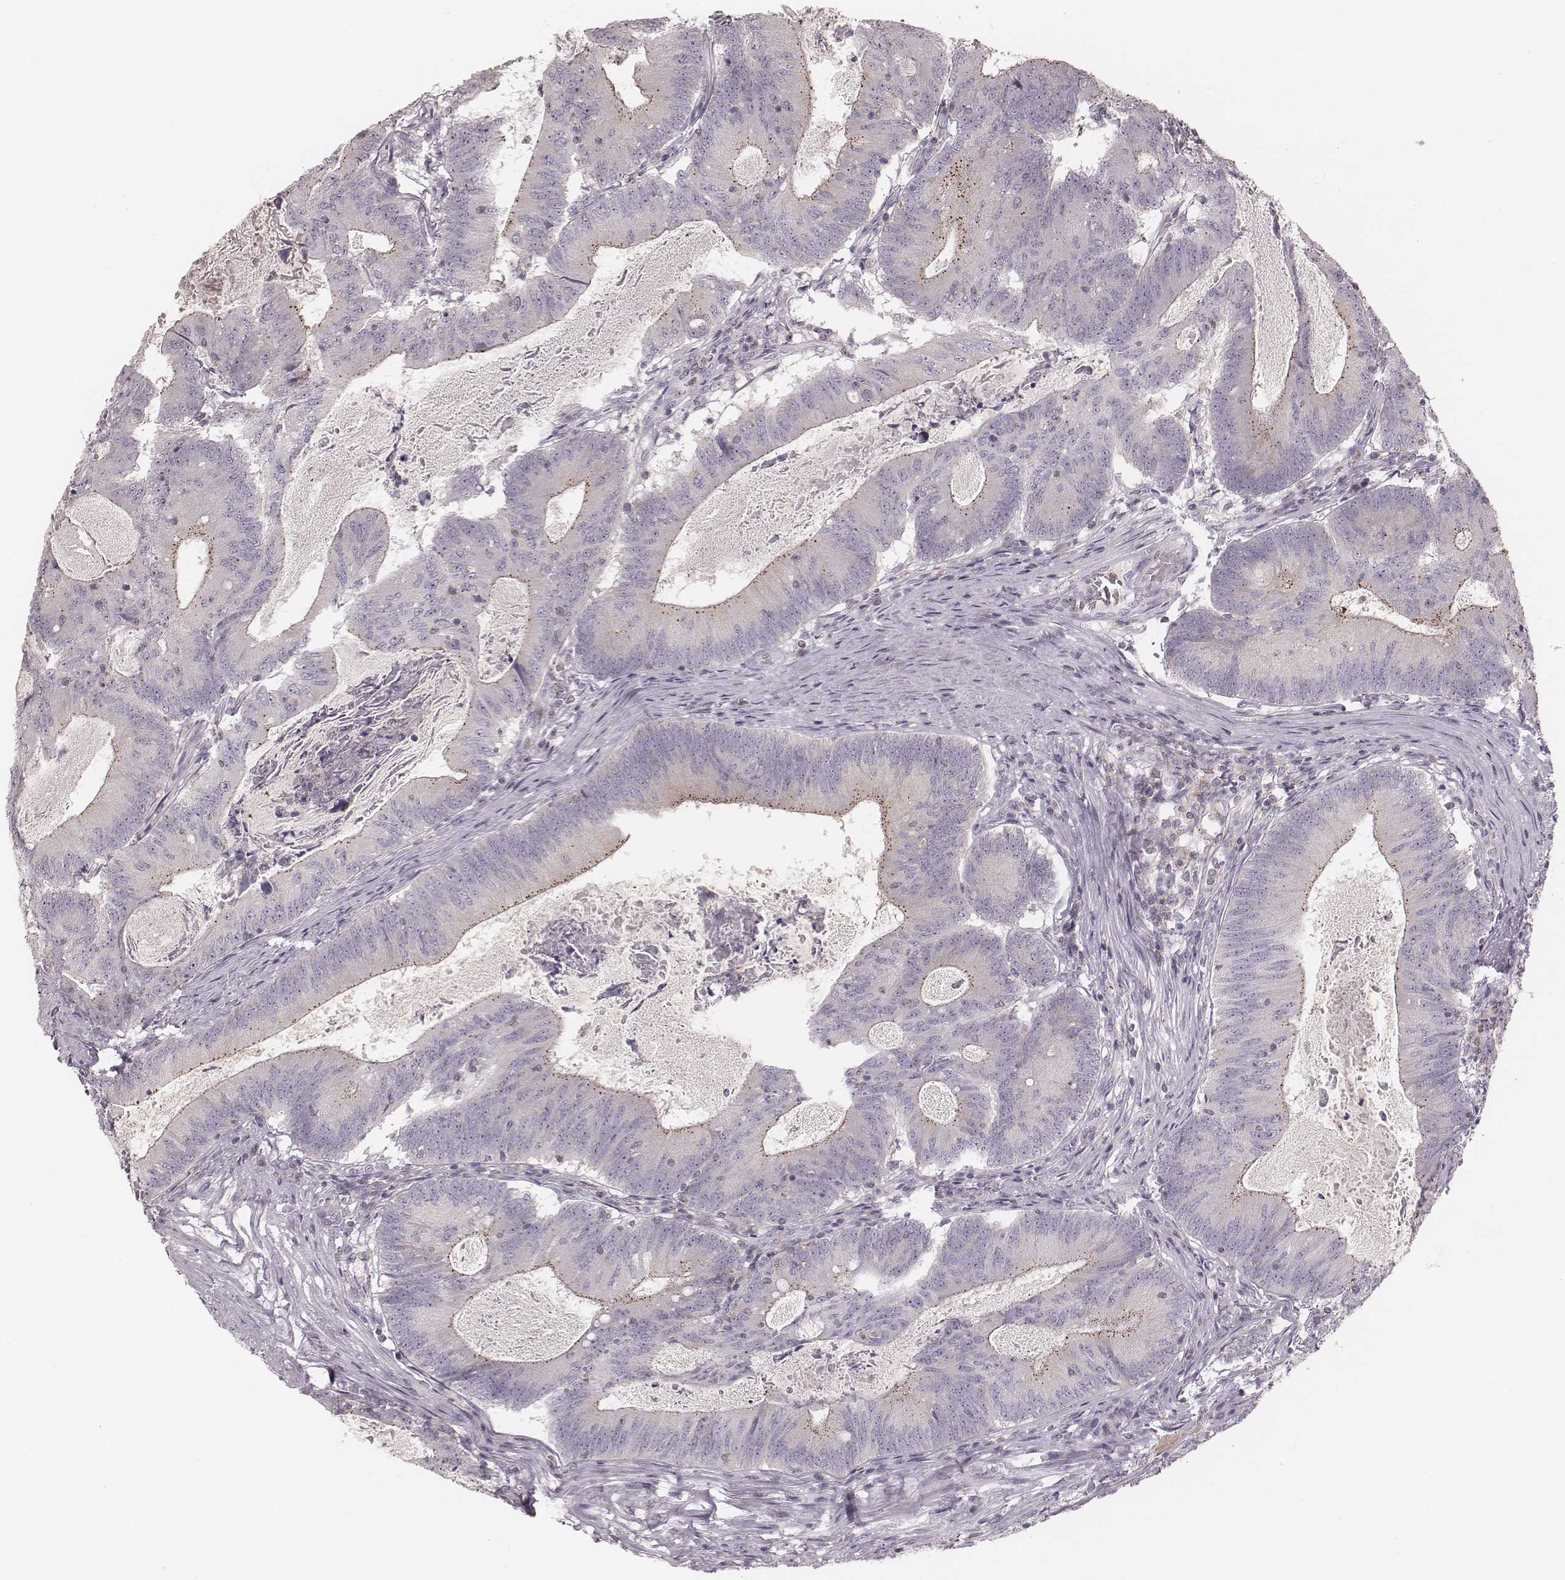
{"staining": {"intensity": "negative", "quantity": "none", "location": "none"}, "tissue": "colorectal cancer", "cell_type": "Tumor cells", "image_type": "cancer", "snomed": [{"axis": "morphology", "description": "Adenocarcinoma, NOS"}, {"axis": "topography", "description": "Colon"}], "caption": "IHC image of neoplastic tissue: adenocarcinoma (colorectal) stained with DAB (3,3'-diaminobenzidine) shows no significant protein staining in tumor cells.", "gene": "MSX1", "patient": {"sex": "female", "age": 70}}